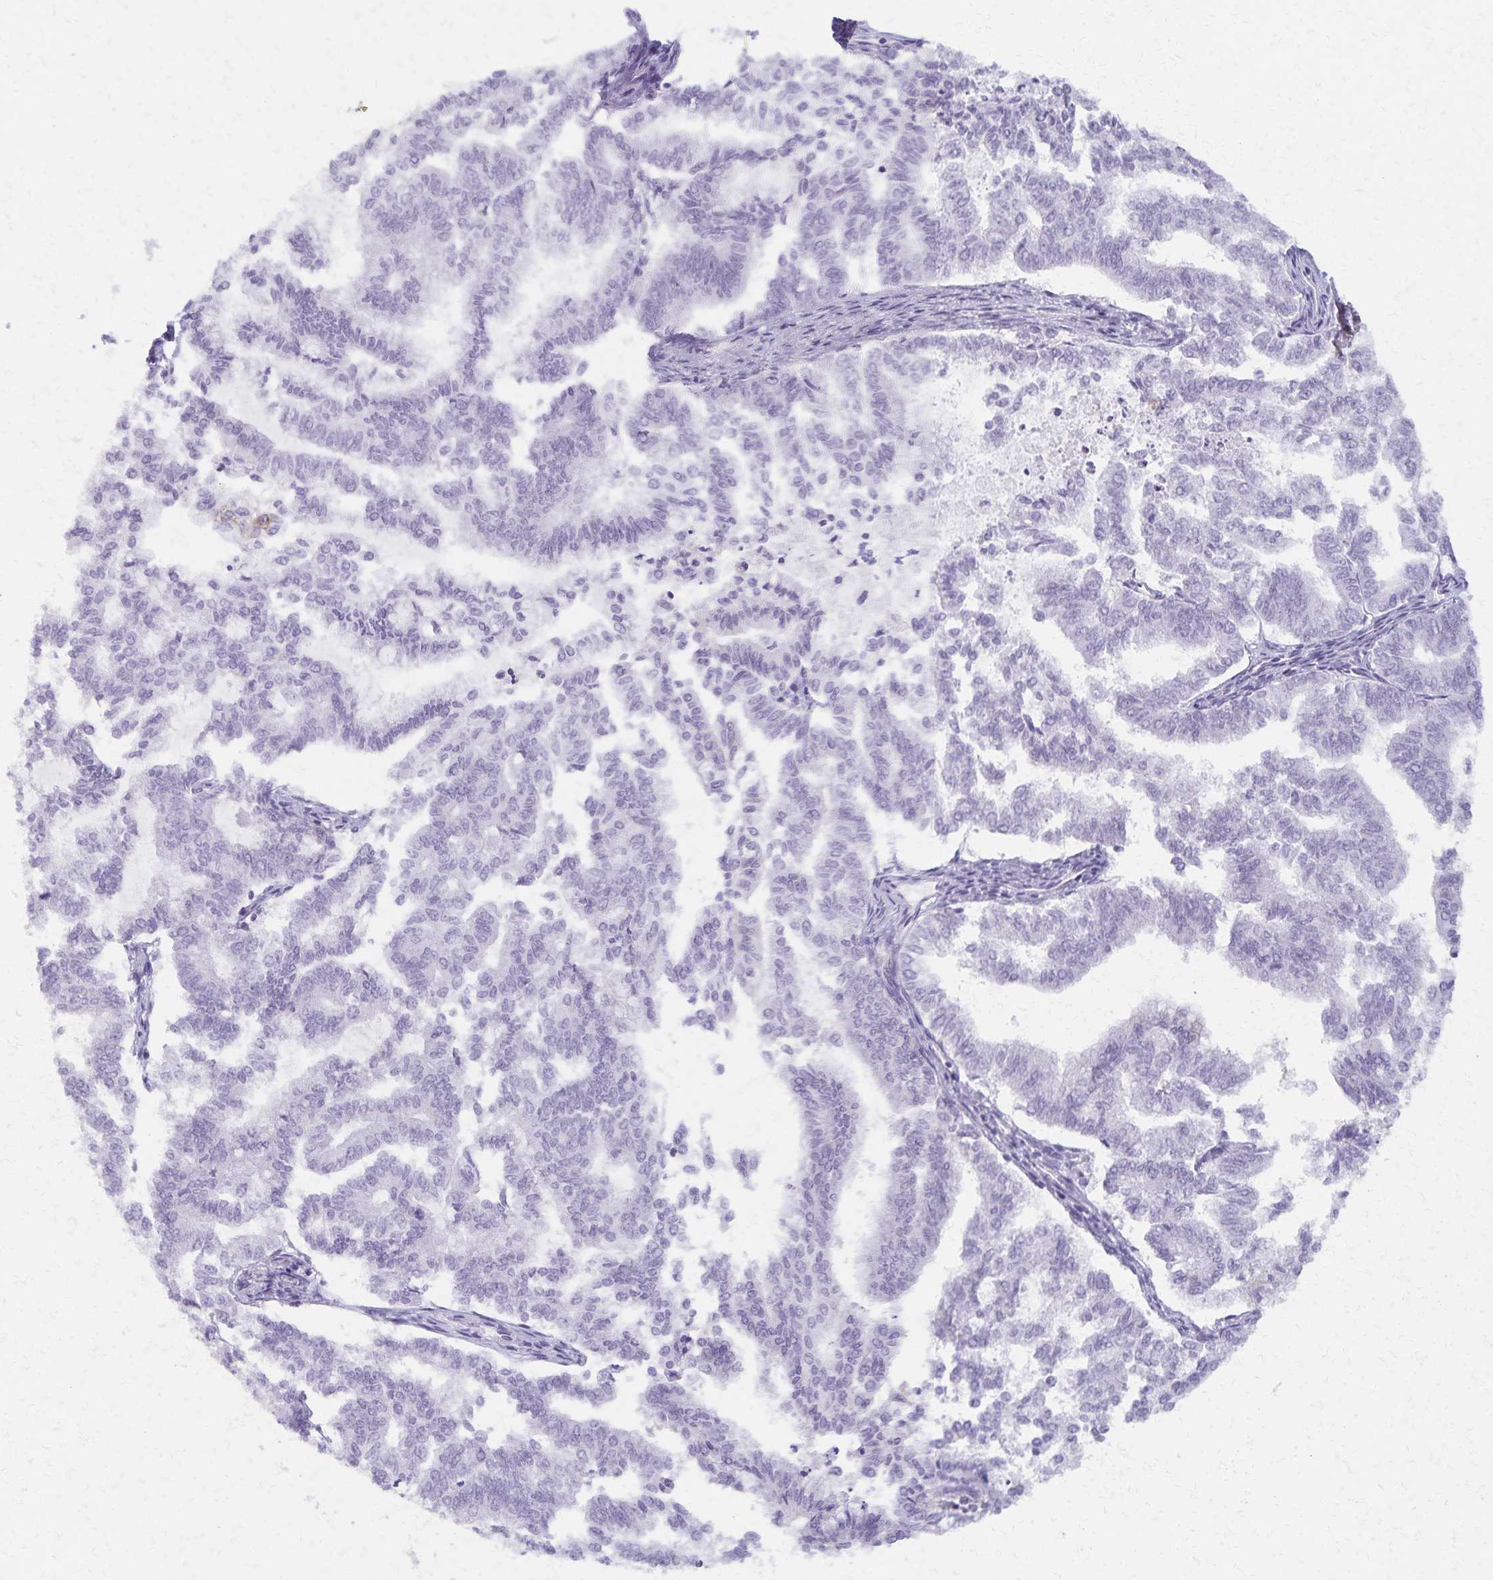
{"staining": {"intensity": "negative", "quantity": "none", "location": "none"}, "tissue": "endometrial cancer", "cell_type": "Tumor cells", "image_type": "cancer", "snomed": [{"axis": "morphology", "description": "Adenocarcinoma, NOS"}, {"axis": "topography", "description": "Endometrium"}], "caption": "Tumor cells show no significant expression in endometrial cancer (adenocarcinoma).", "gene": "KISS1", "patient": {"sex": "female", "age": 79}}